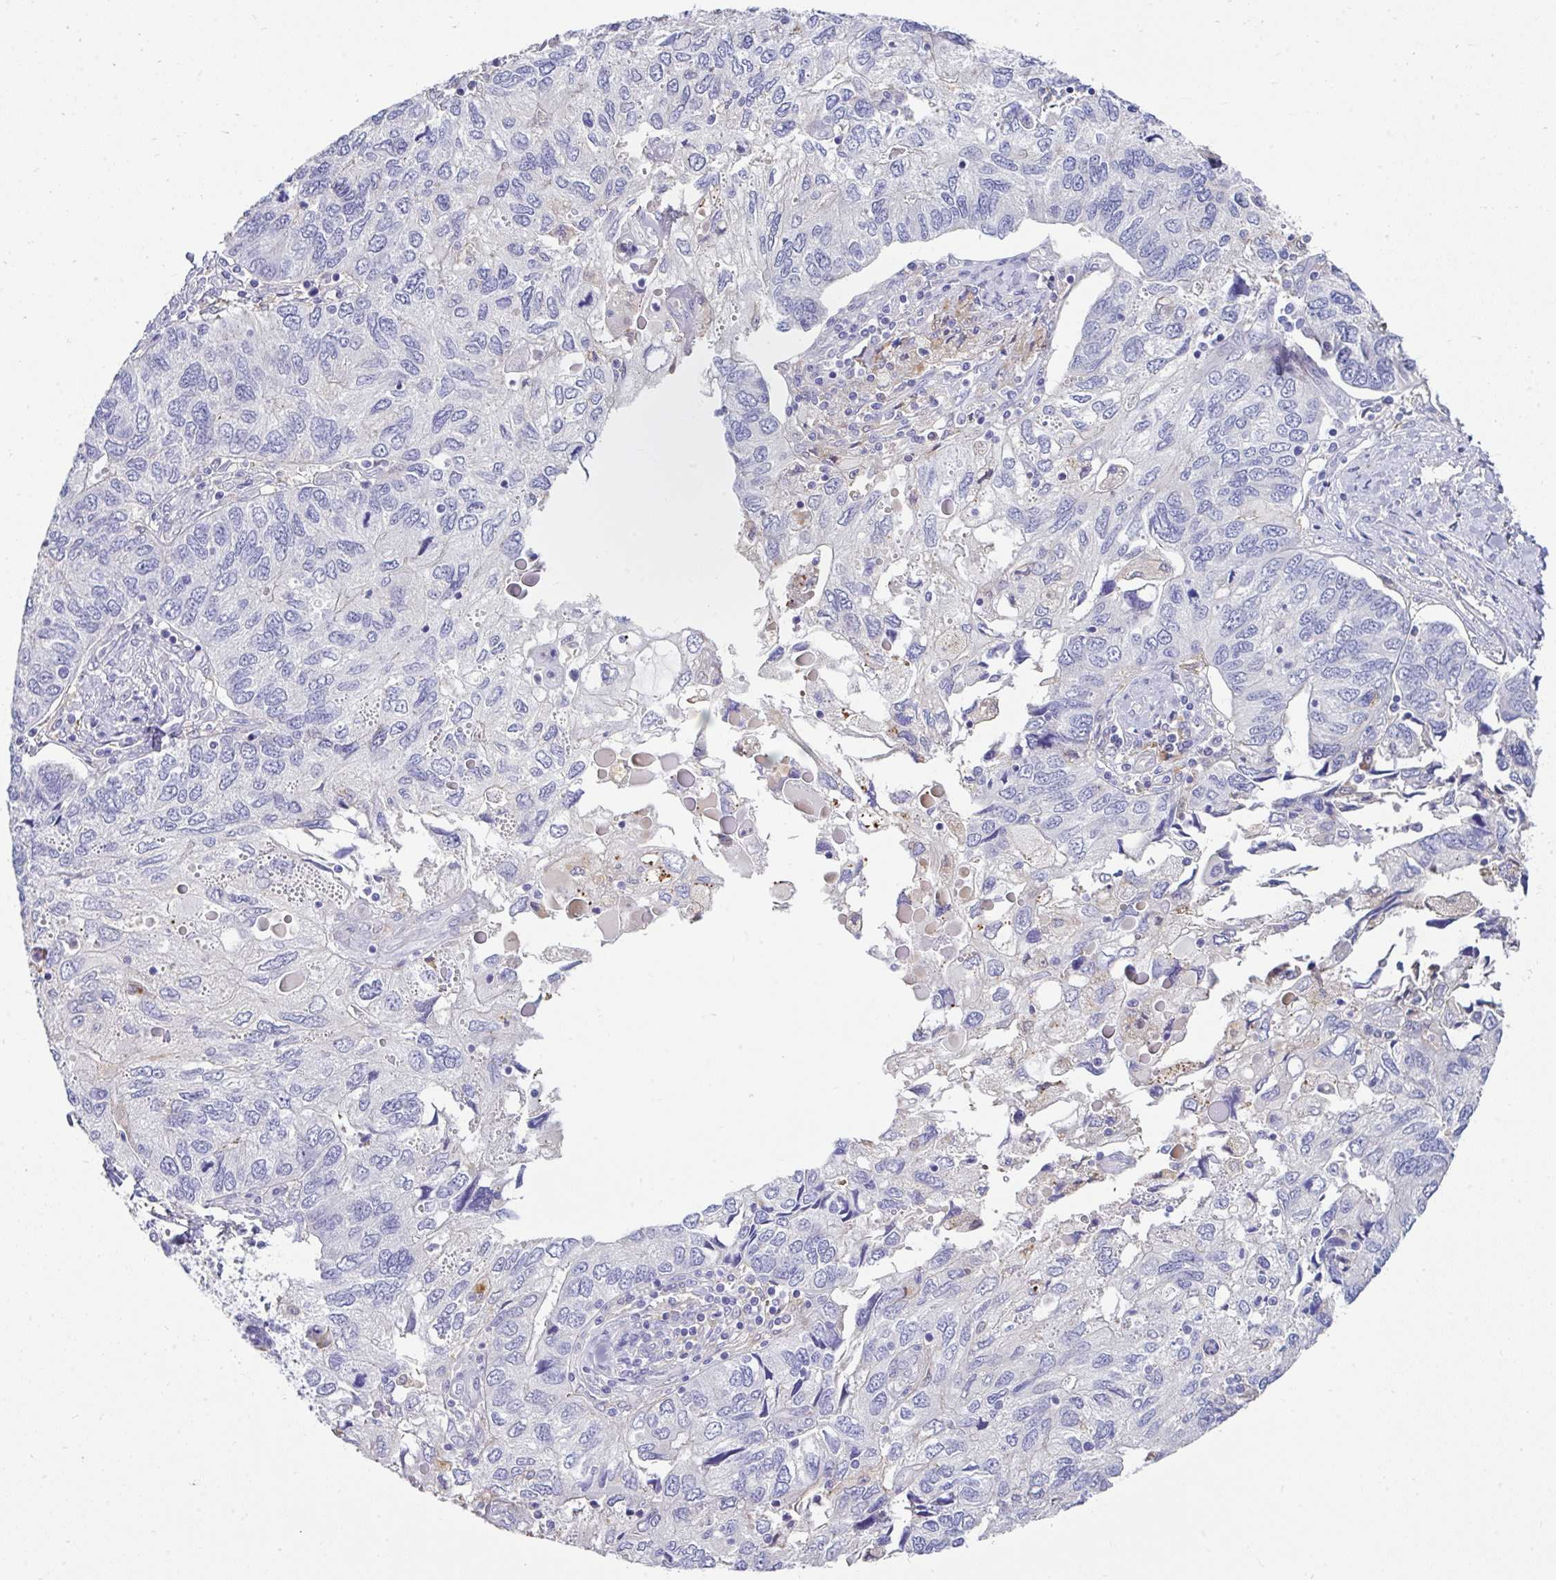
{"staining": {"intensity": "negative", "quantity": "none", "location": "none"}, "tissue": "endometrial cancer", "cell_type": "Tumor cells", "image_type": "cancer", "snomed": [{"axis": "morphology", "description": "Carcinoma, NOS"}, {"axis": "topography", "description": "Uterus"}], "caption": "Tumor cells show no significant staining in endometrial cancer. Brightfield microscopy of IHC stained with DAB (3,3'-diaminobenzidine) (brown) and hematoxylin (blue), captured at high magnification.", "gene": "ZNF33A", "patient": {"sex": "female", "age": 76}}